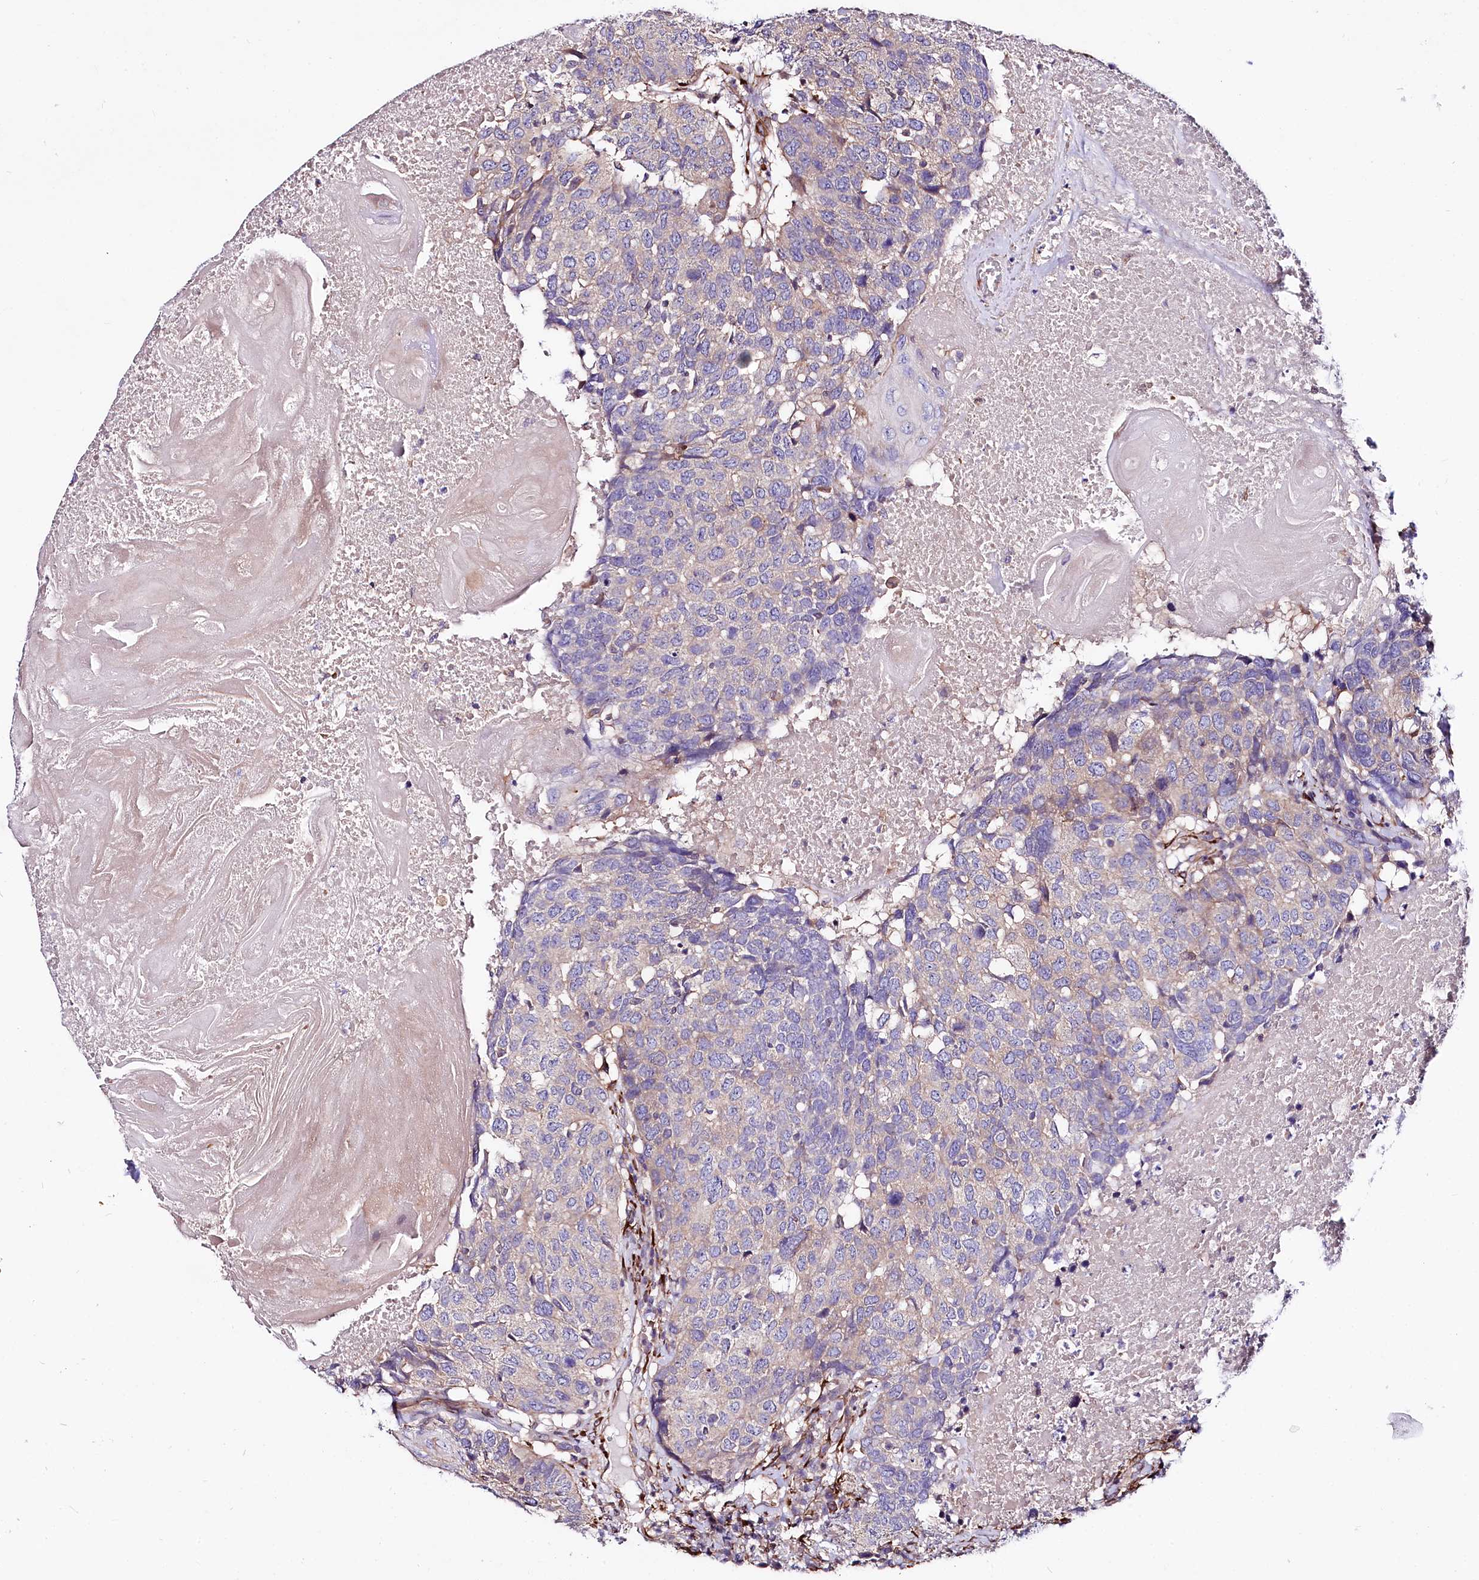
{"staining": {"intensity": "negative", "quantity": "none", "location": "none"}, "tissue": "head and neck cancer", "cell_type": "Tumor cells", "image_type": "cancer", "snomed": [{"axis": "morphology", "description": "Squamous cell carcinoma, NOS"}, {"axis": "topography", "description": "Head-Neck"}], "caption": "A high-resolution photomicrograph shows immunohistochemistry staining of squamous cell carcinoma (head and neck), which exhibits no significant staining in tumor cells. (IHC, brightfield microscopy, high magnification).", "gene": "FCHSD2", "patient": {"sex": "male", "age": 66}}